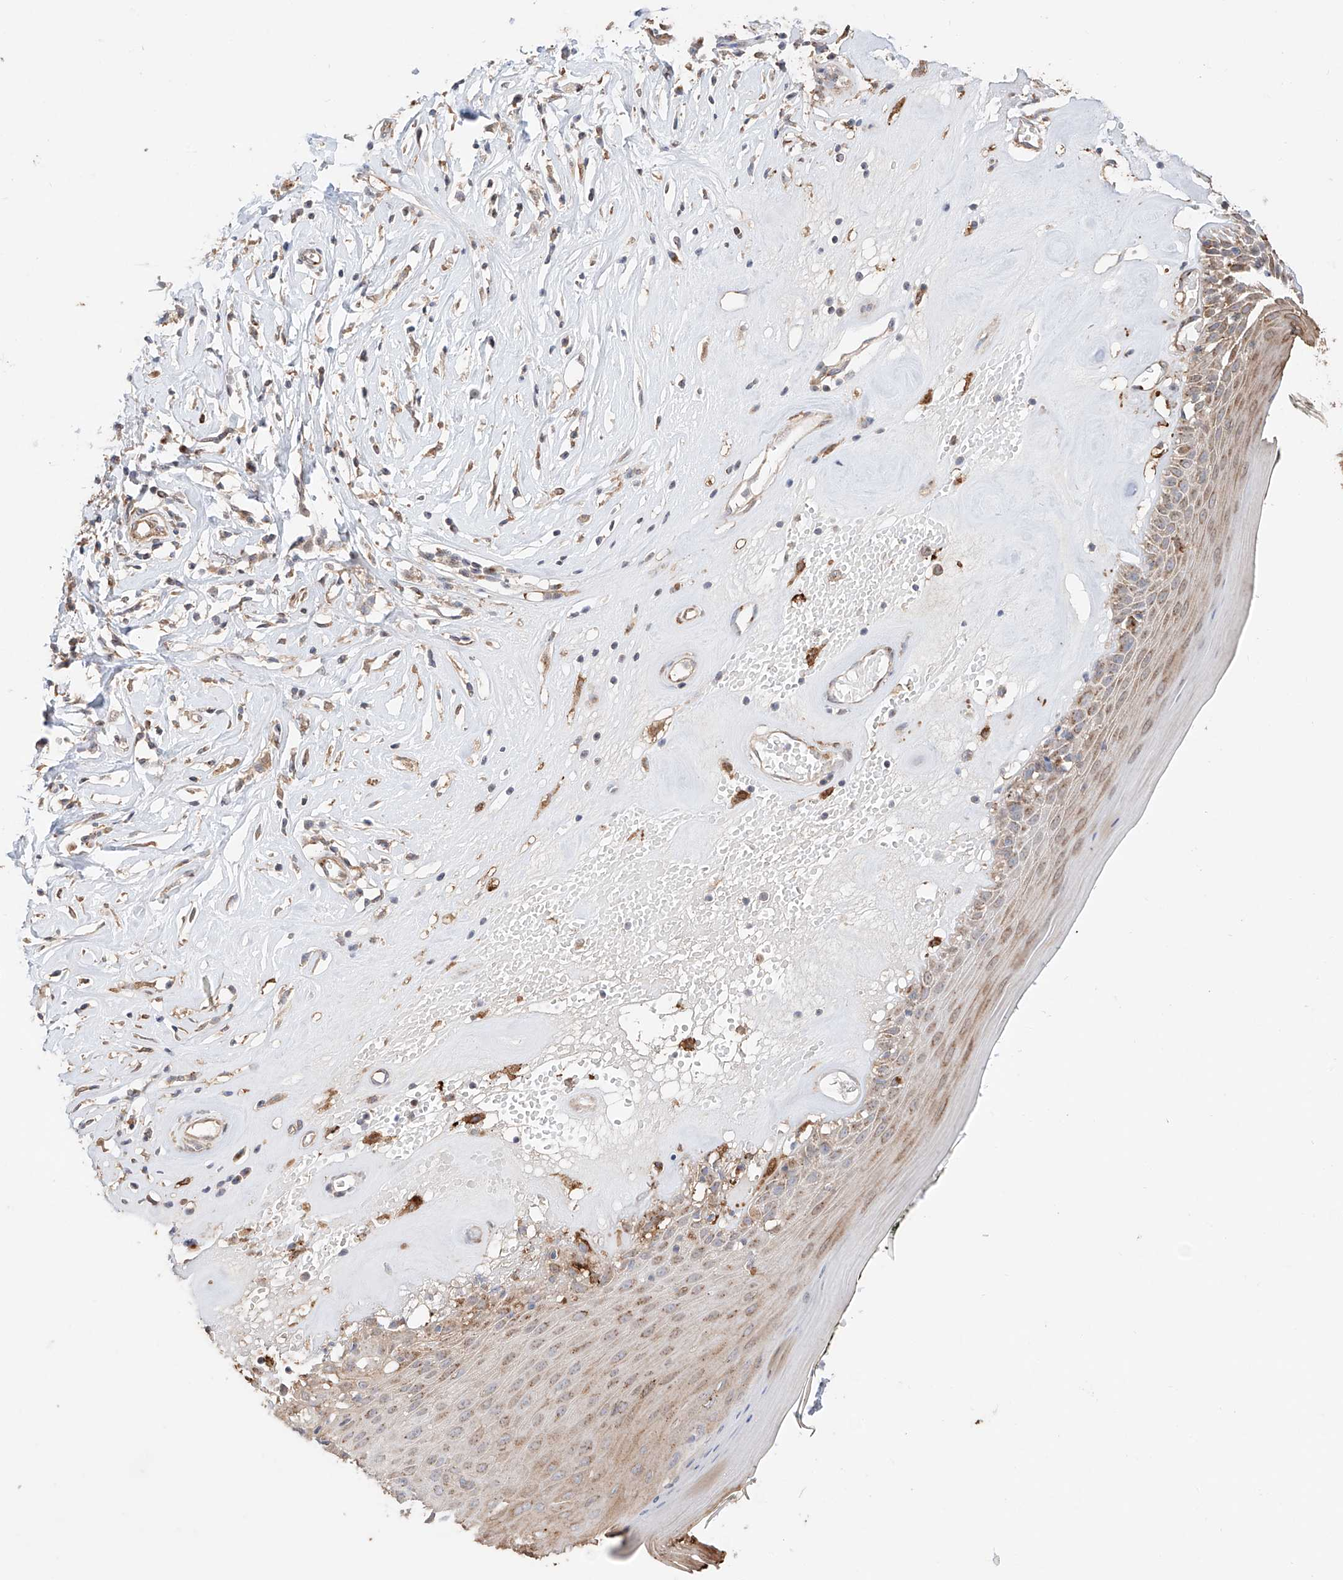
{"staining": {"intensity": "moderate", "quantity": ">75%", "location": "cytoplasmic/membranous"}, "tissue": "skin", "cell_type": "Epidermal cells", "image_type": "normal", "snomed": [{"axis": "morphology", "description": "Normal tissue, NOS"}, {"axis": "morphology", "description": "Inflammation, NOS"}, {"axis": "topography", "description": "Vulva"}], "caption": "DAB (3,3'-diaminobenzidine) immunohistochemical staining of benign skin displays moderate cytoplasmic/membranous protein positivity in approximately >75% of epidermal cells.", "gene": "MOSPD1", "patient": {"sex": "female", "age": 84}}